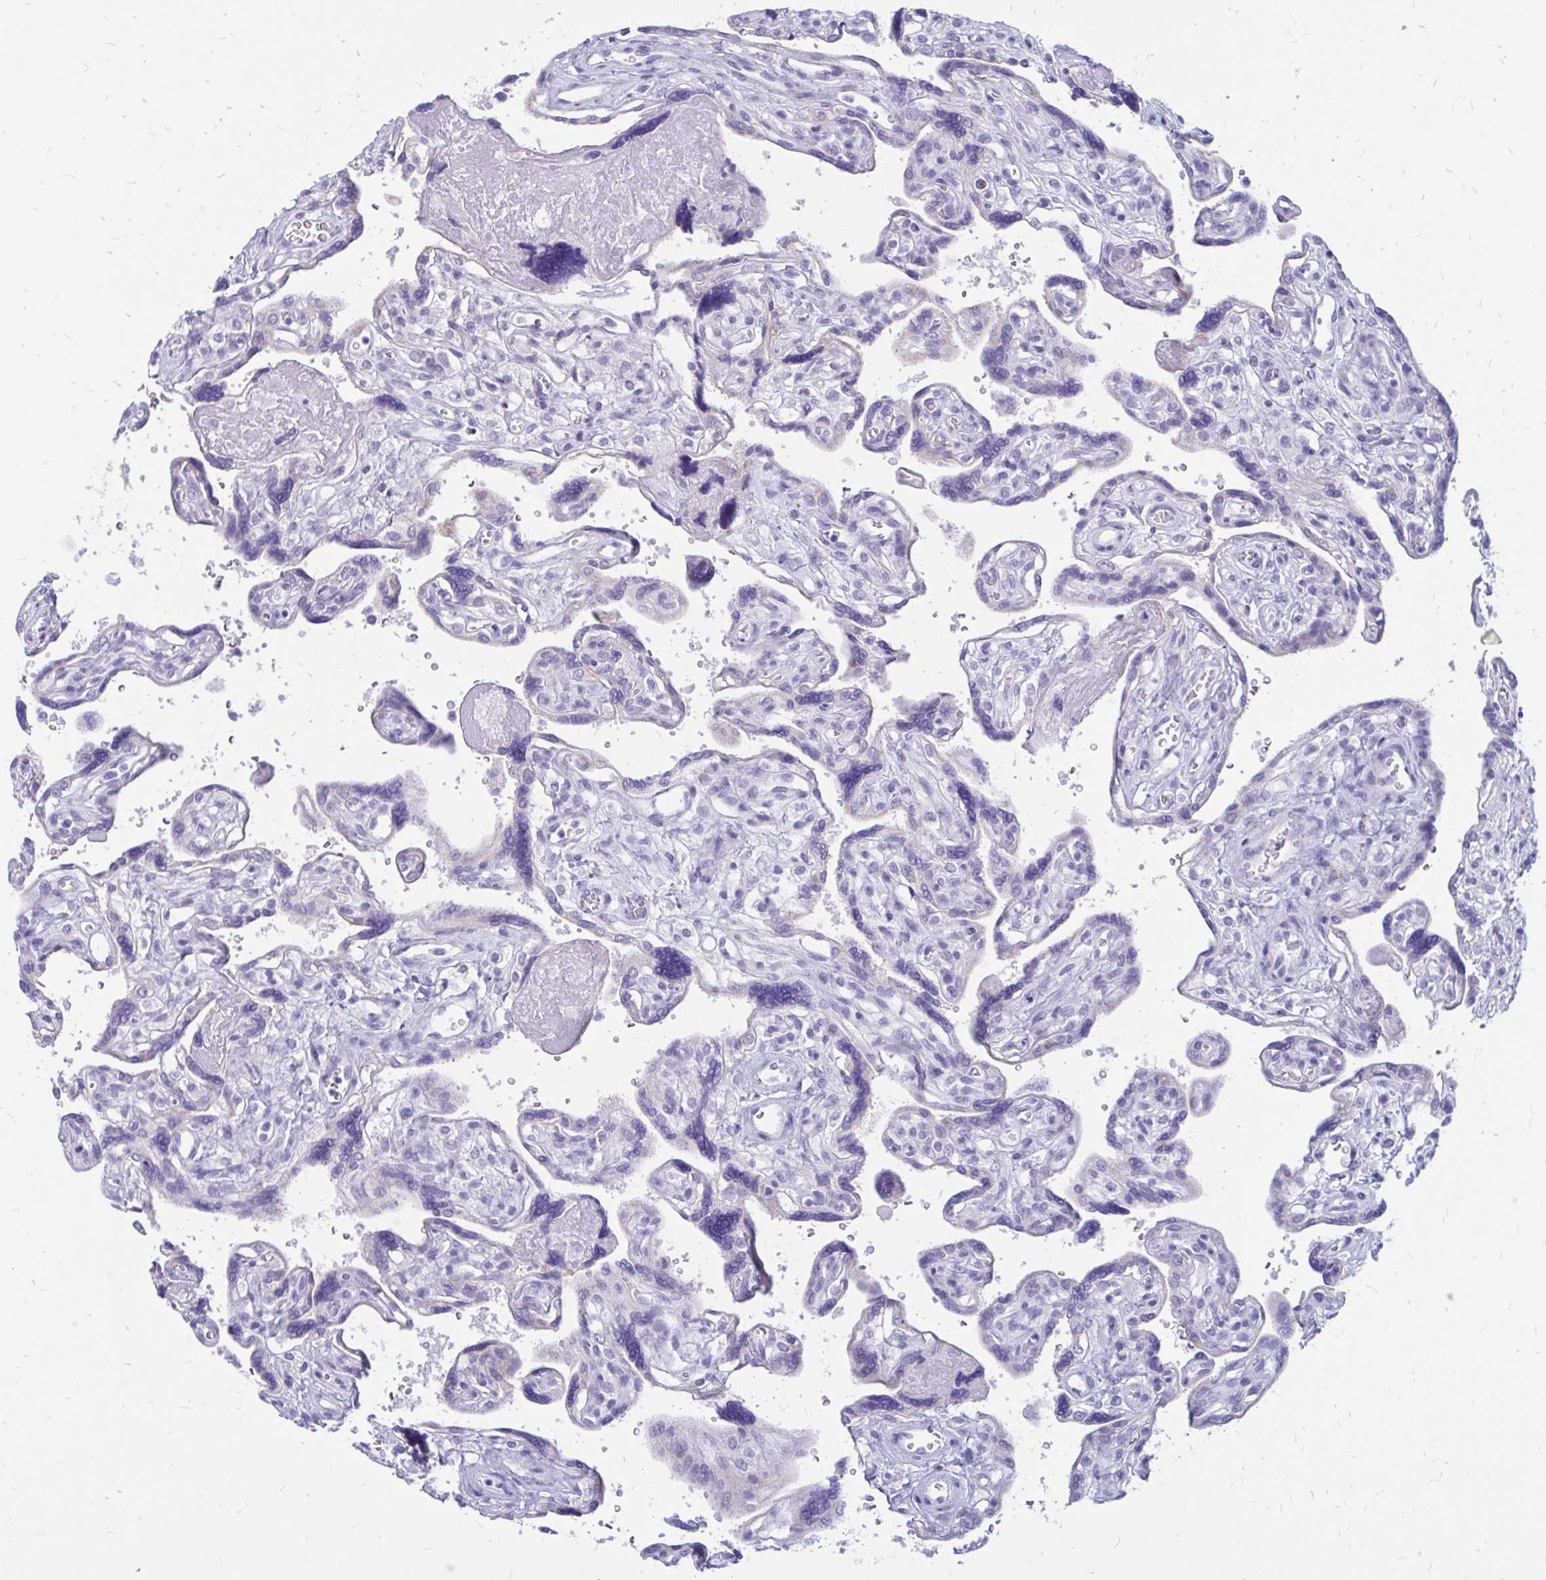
{"staining": {"intensity": "negative", "quantity": "none", "location": "none"}, "tissue": "placenta", "cell_type": "Decidual cells", "image_type": "normal", "snomed": [{"axis": "morphology", "description": "Normal tissue, NOS"}, {"axis": "topography", "description": "Placenta"}], "caption": "Benign placenta was stained to show a protein in brown. There is no significant positivity in decidual cells. The staining is performed using DAB brown chromogen with nuclei counter-stained in using hematoxylin.", "gene": "IGSF5", "patient": {"sex": "female", "age": 39}}